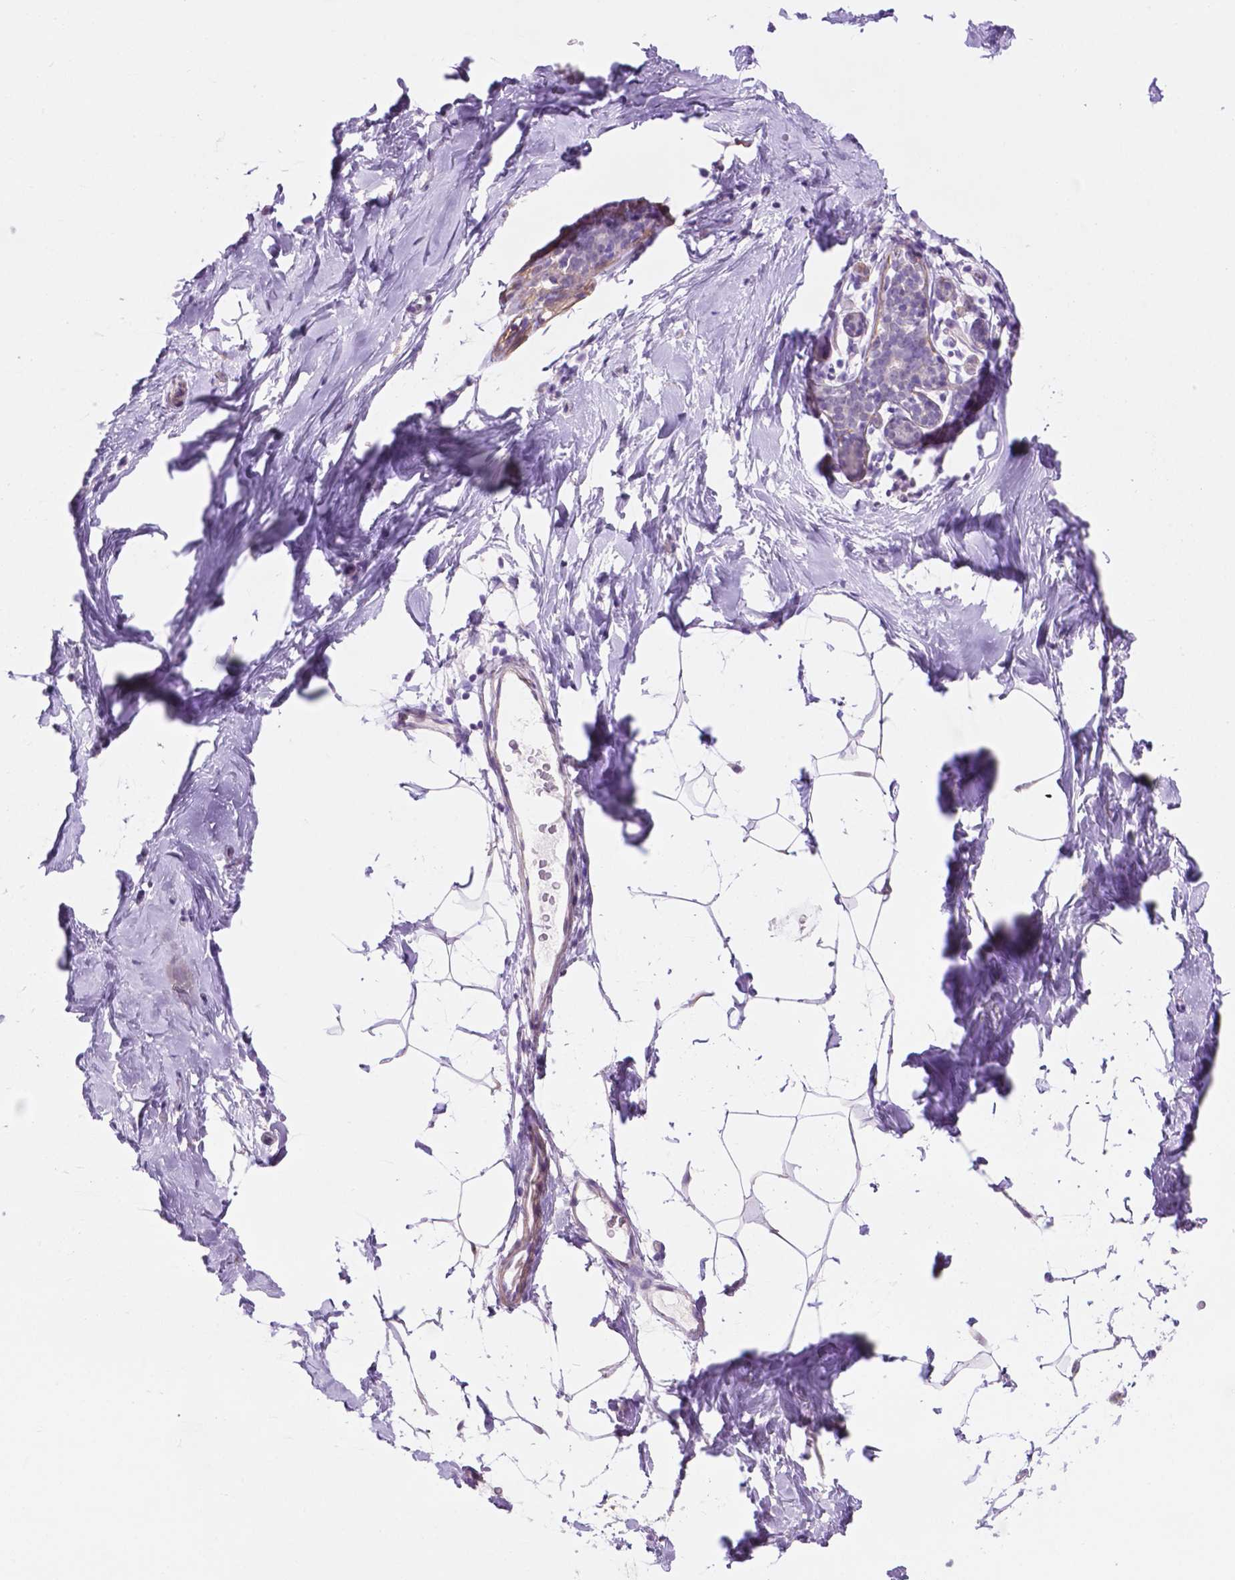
{"staining": {"intensity": "negative", "quantity": "none", "location": "none"}, "tissue": "breast", "cell_type": "Adipocytes", "image_type": "normal", "snomed": [{"axis": "morphology", "description": "Normal tissue, NOS"}, {"axis": "topography", "description": "Breast"}], "caption": "Immunohistochemistry (IHC) of benign breast shows no staining in adipocytes.", "gene": "ACY3", "patient": {"sex": "female", "age": 32}}